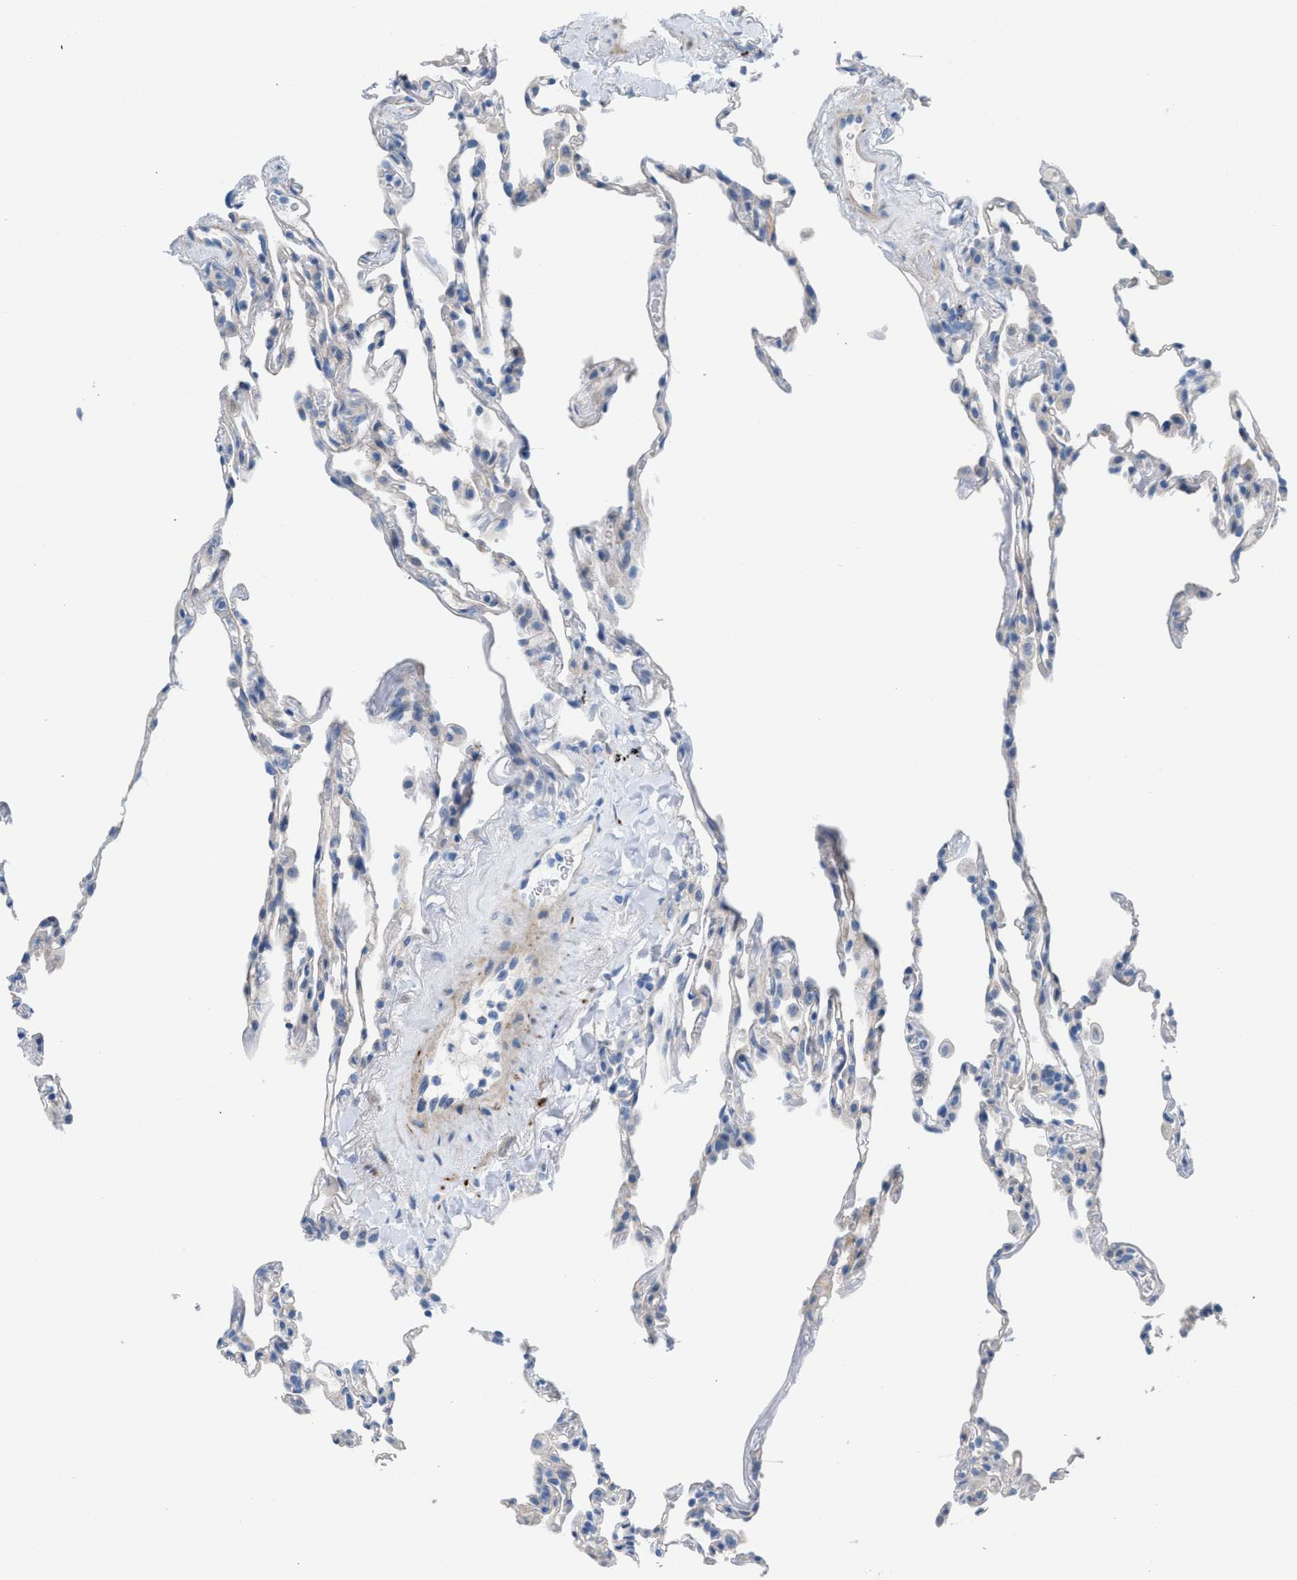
{"staining": {"intensity": "negative", "quantity": "none", "location": "none"}, "tissue": "lung", "cell_type": "Alveolar cells", "image_type": "normal", "snomed": [{"axis": "morphology", "description": "Normal tissue, NOS"}, {"axis": "topography", "description": "Lung"}], "caption": "This is an immunohistochemistry histopathology image of unremarkable human lung. There is no staining in alveolar cells.", "gene": "MPP3", "patient": {"sex": "male", "age": 59}}